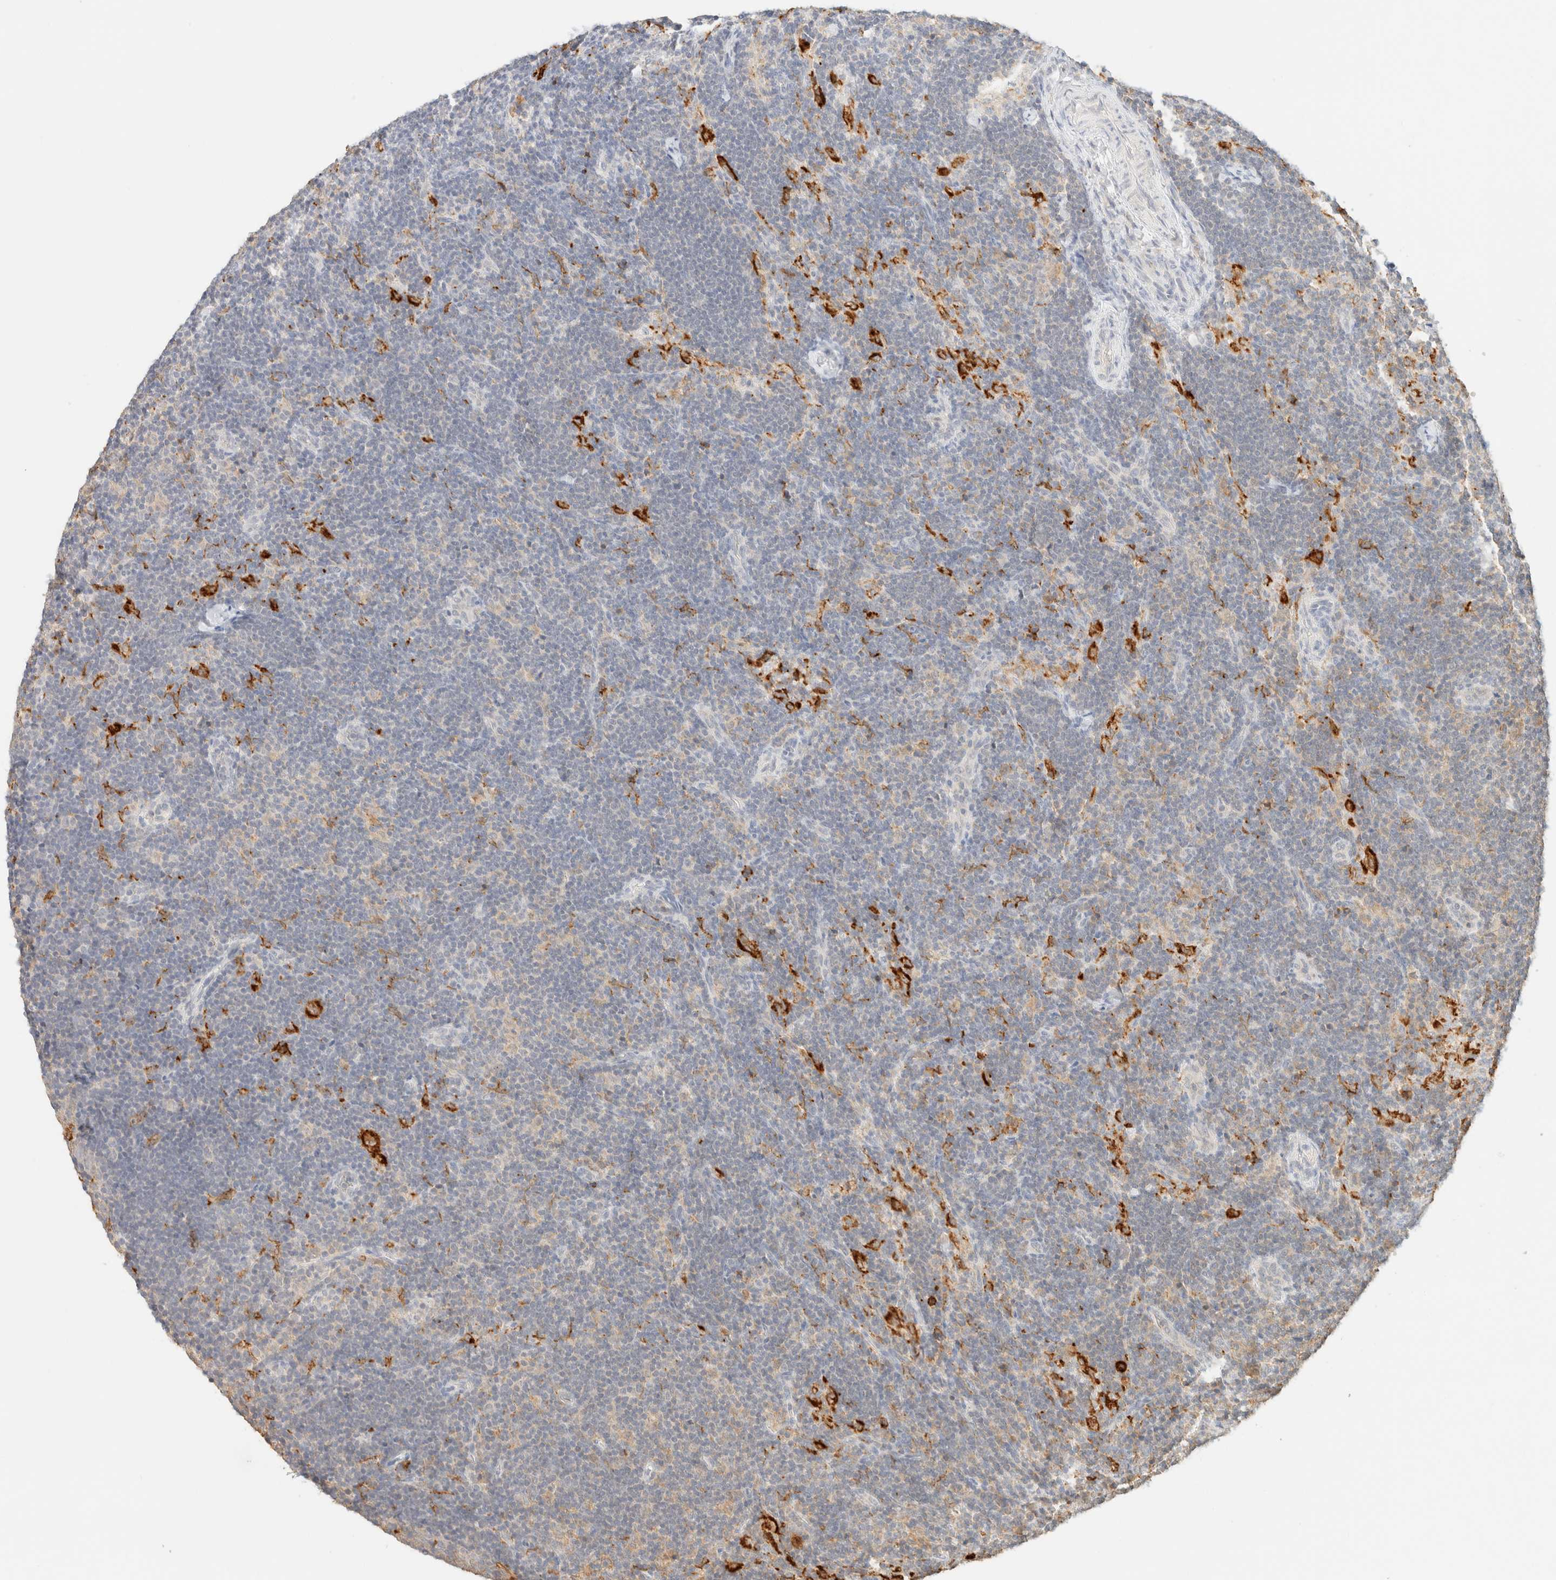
{"staining": {"intensity": "moderate", "quantity": "<25%", "location": "cytoplasmic/membranous"}, "tissue": "lymph node", "cell_type": "Germinal center cells", "image_type": "normal", "snomed": [{"axis": "morphology", "description": "Normal tissue, NOS"}, {"axis": "topography", "description": "Lymph node"}], "caption": "IHC staining of normal lymph node, which exhibits low levels of moderate cytoplasmic/membranous expression in approximately <25% of germinal center cells indicating moderate cytoplasmic/membranous protein staining. The staining was performed using DAB (brown) for protein detection and nuclei were counterstained in hematoxylin (blue).", "gene": "TIMD4", "patient": {"sex": "female", "age": 22}}